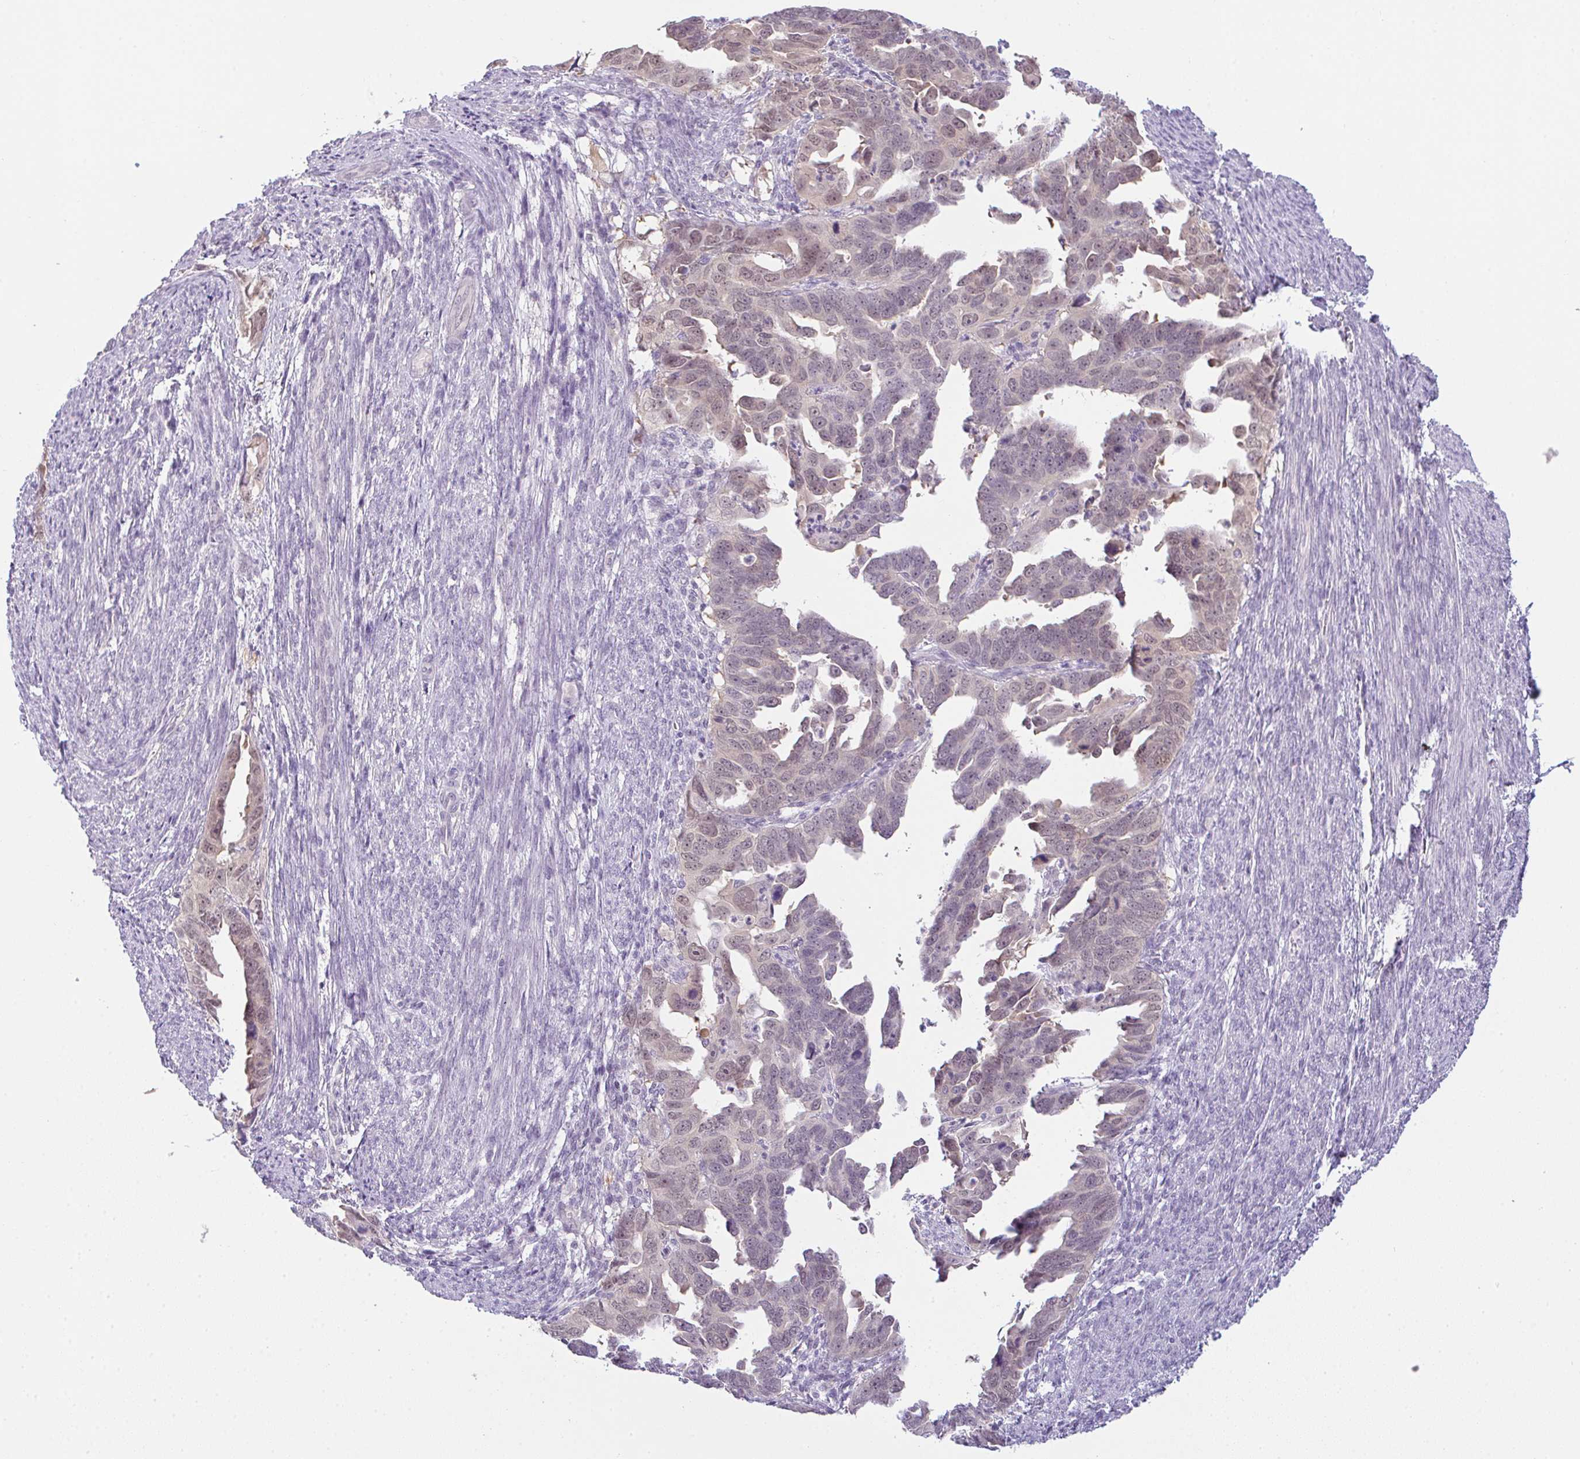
{"staining": {"intensity": "weak", "quantity": "25%-75%", "location": "nuclear"}, "tissue": "endometrial cancer", "cell_type": "Tumor cells", "image_type": "cancer", "snomed": [{"axis": "morphology", "description": "Adenocarcinoma, NOS"}, {"axis": "topography", "description": "Endometrium"}], "caption": "DAB (3,3'-diaminobenzidine) immunohistochemical staining of adenocarcinoma (endometrial) reveals weak nuclear protein expression in about 25%-75% of tumor cells. (brown staining indicates protein expression, while blue staining denotes nuclei).", "gene": "CSE1L", "patient": {"sex": "female", "age": 65}}